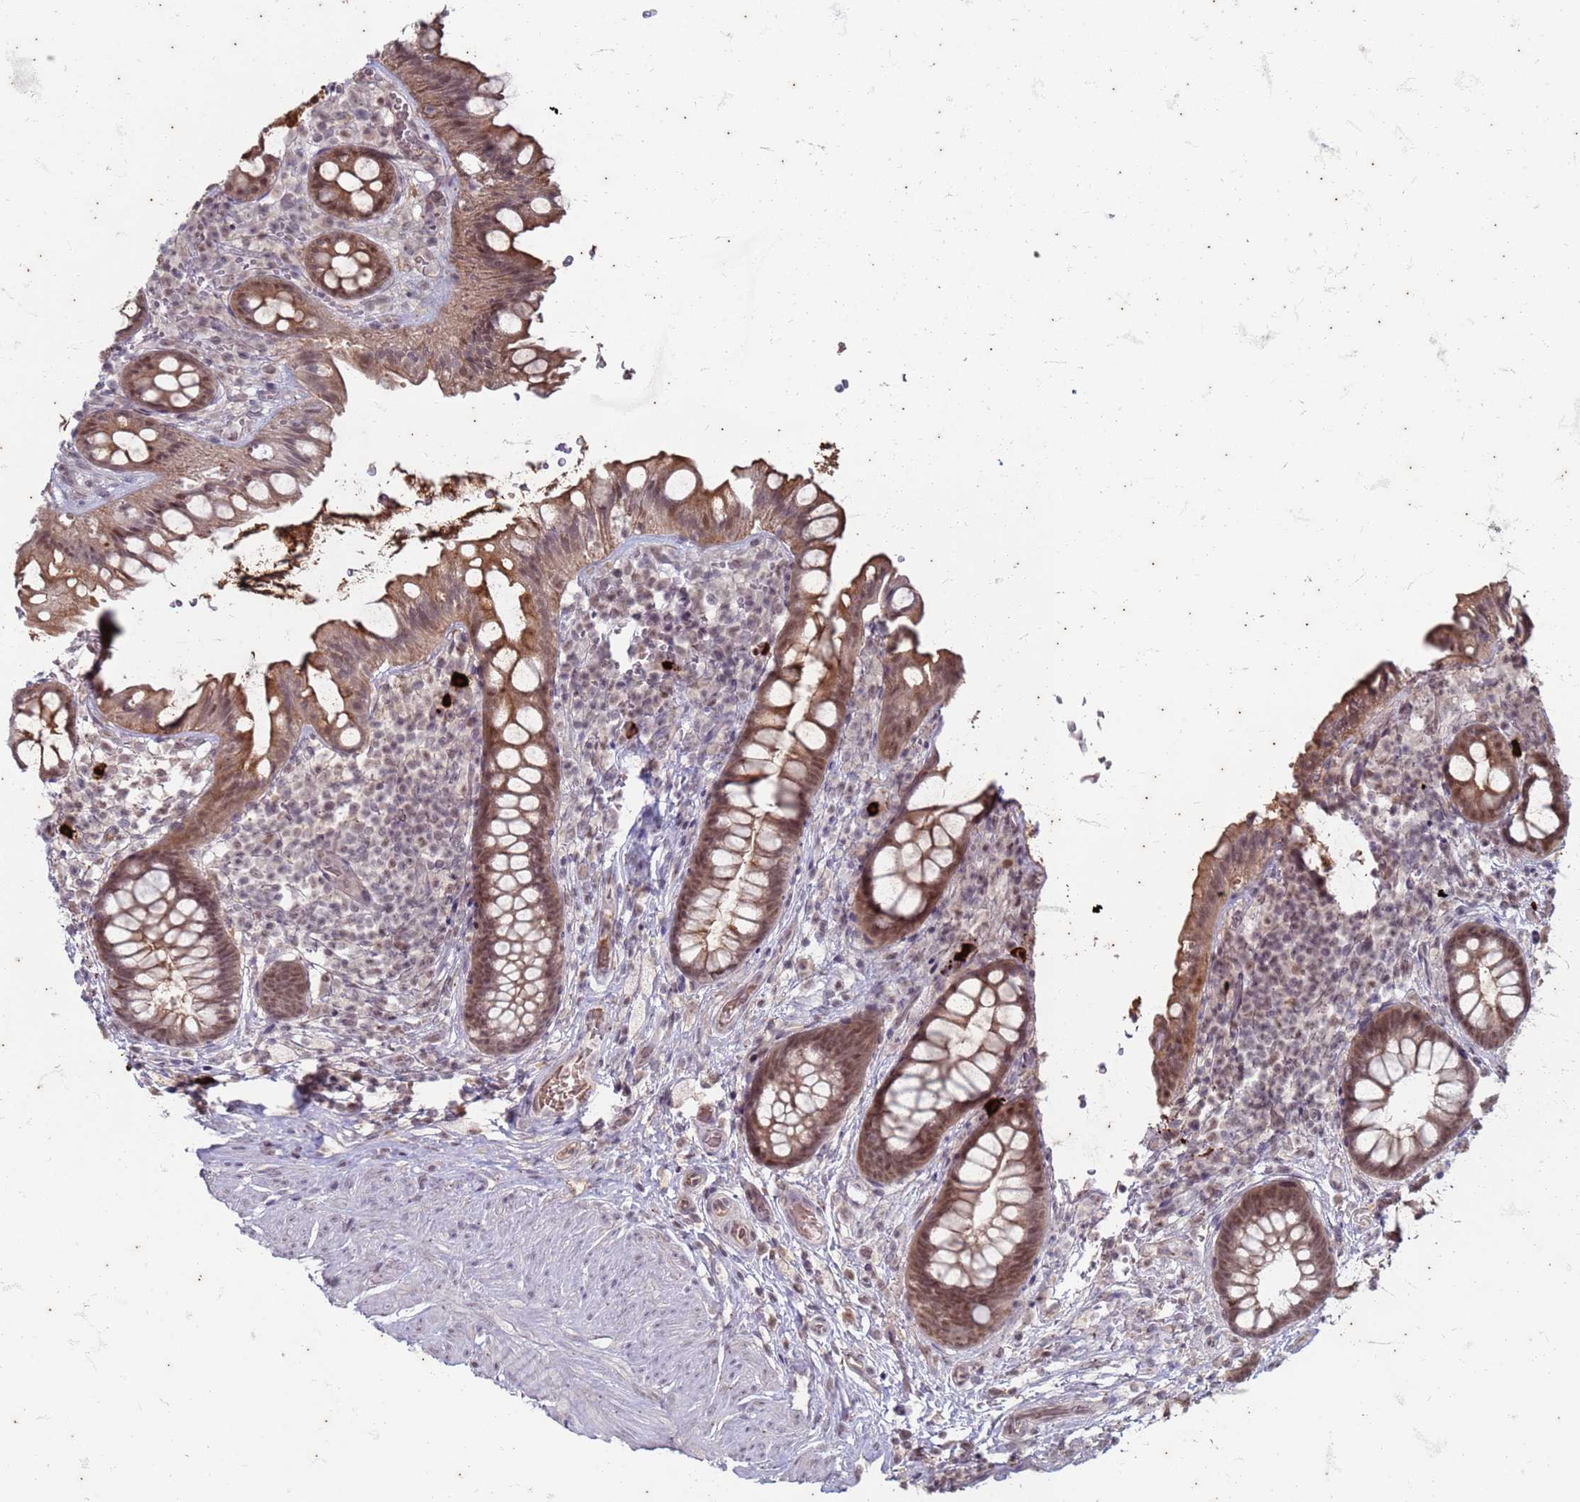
{"staining": {"intensity": "moderate", "quantity": ">75%", "location": "nuclear"}, "tissue": "rectum", "cell_type": "Glandular cells", "image_type": "normal", "snomed": [{"axis": "morphology", "description": "Normal tissue, NOS"}, {"axis": "topography", "description": "Rectum"}, {"axis": "topography", "description": "Peripheral nerve tissue"}], "caption": "Immunohistochemical staining of normal human rectum displays >75% levels of moderate nuclear protein staining in about >75% of glandular cells. (brown staining indicates protein expression, while blue staining denotes nuclei).", "gene": "TRMT6", "patient": {"sex": "female", "age": 69}}